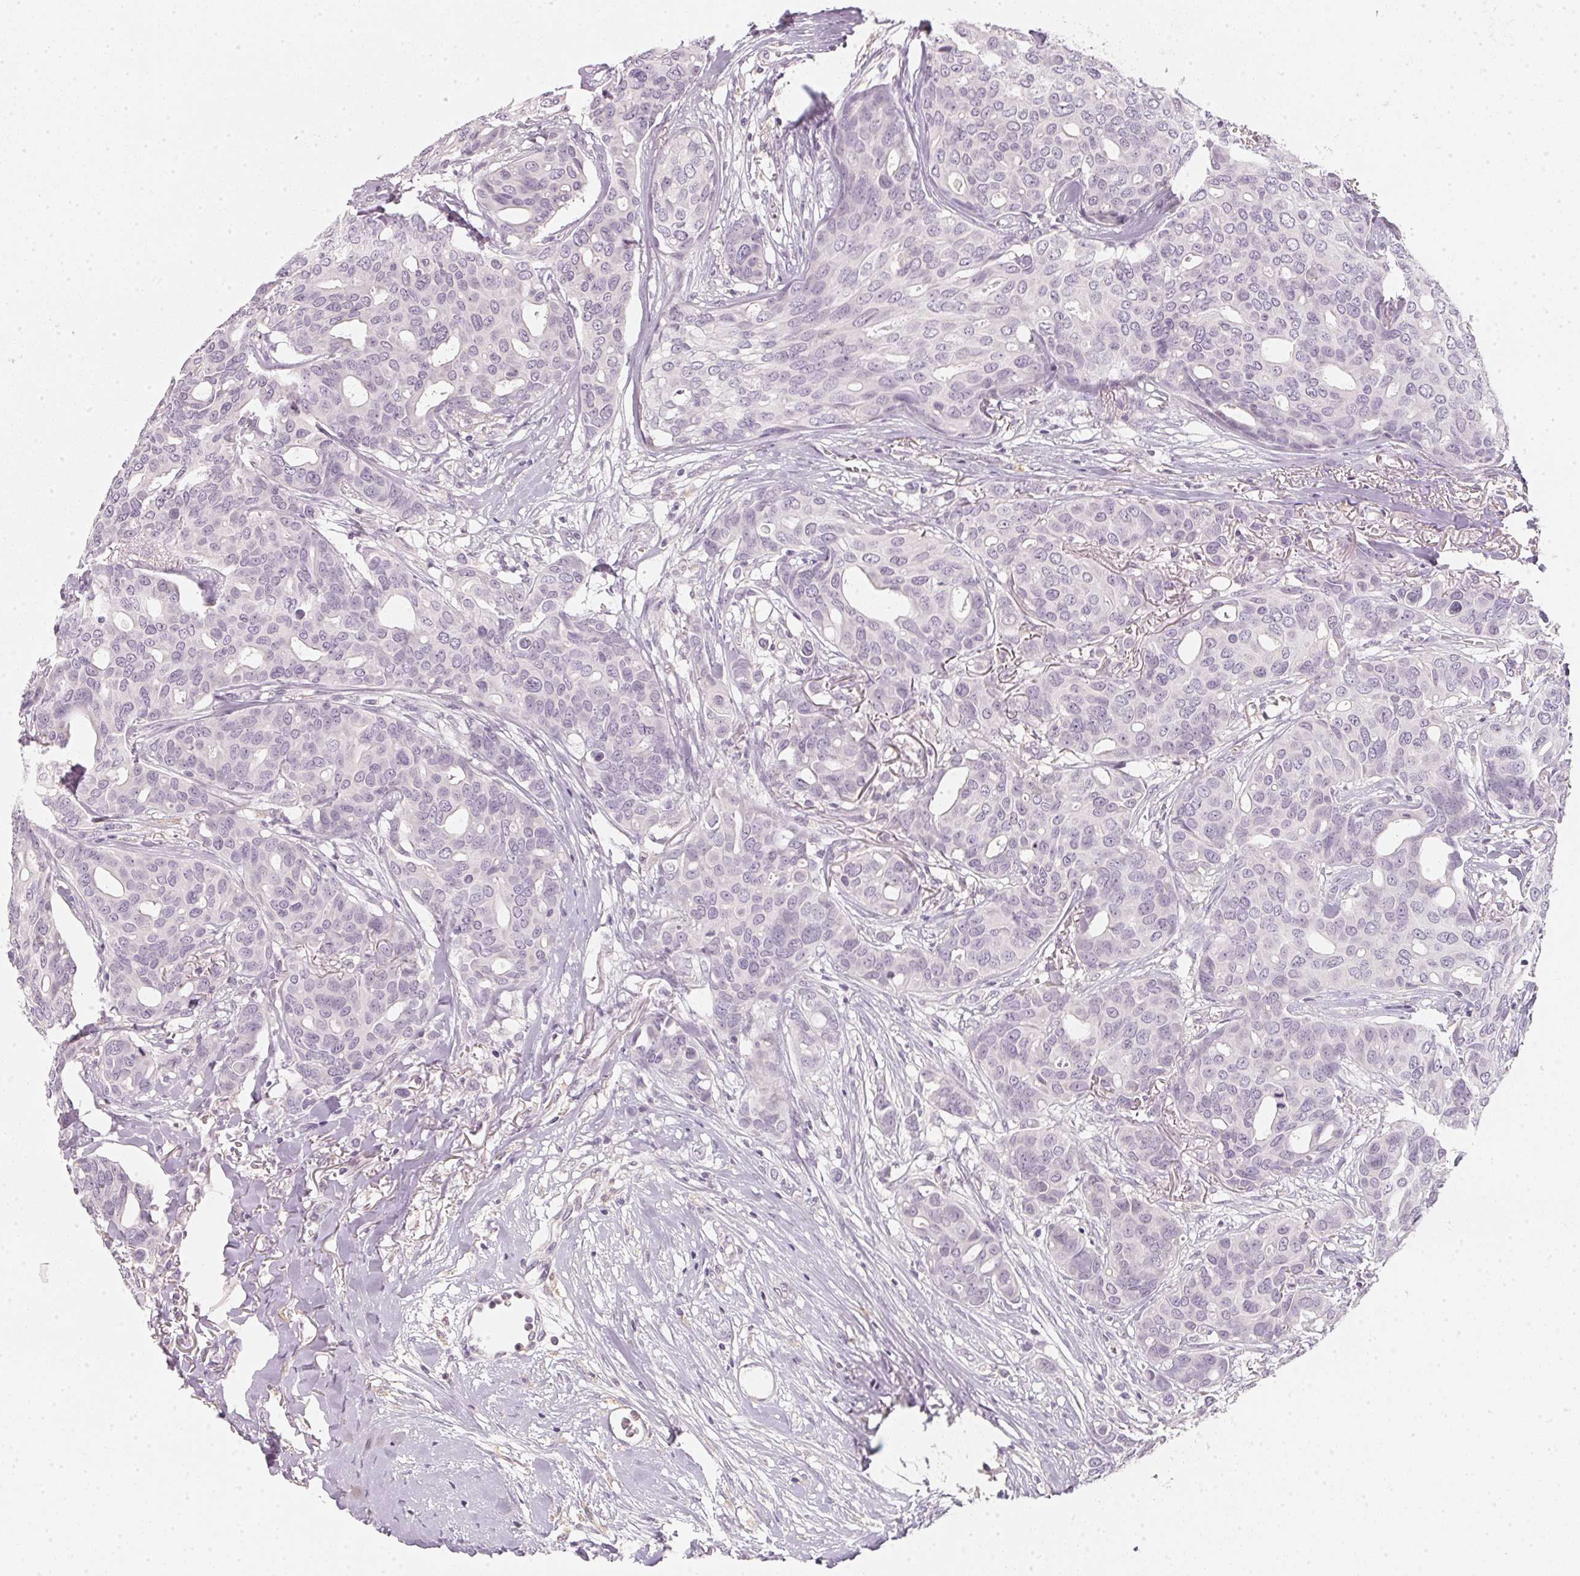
{"staining": {"intensity": "negative", "quantity": "none", "location": "none"}, "tissue": "breast cancer", "cell_type": "Tumor cells", "image_type": "cancer", "snomed": [{"axis": "morphology", "description": "Duct carcinoma"}, {"axis": "topography", "description": "Breast"}], "caption": "The micrograph exhibits no staining of tumor cells in invasive ductal carcinoma (breast). (Stains: DAB (3,3'-diaminobenzidine) immunohistochemistry with hematoxylin counter stain, Microscopy: brightfield microscopy at high magnification).", "gene": "CFAP276", "patient": {"sex": "female", "age": 54}}